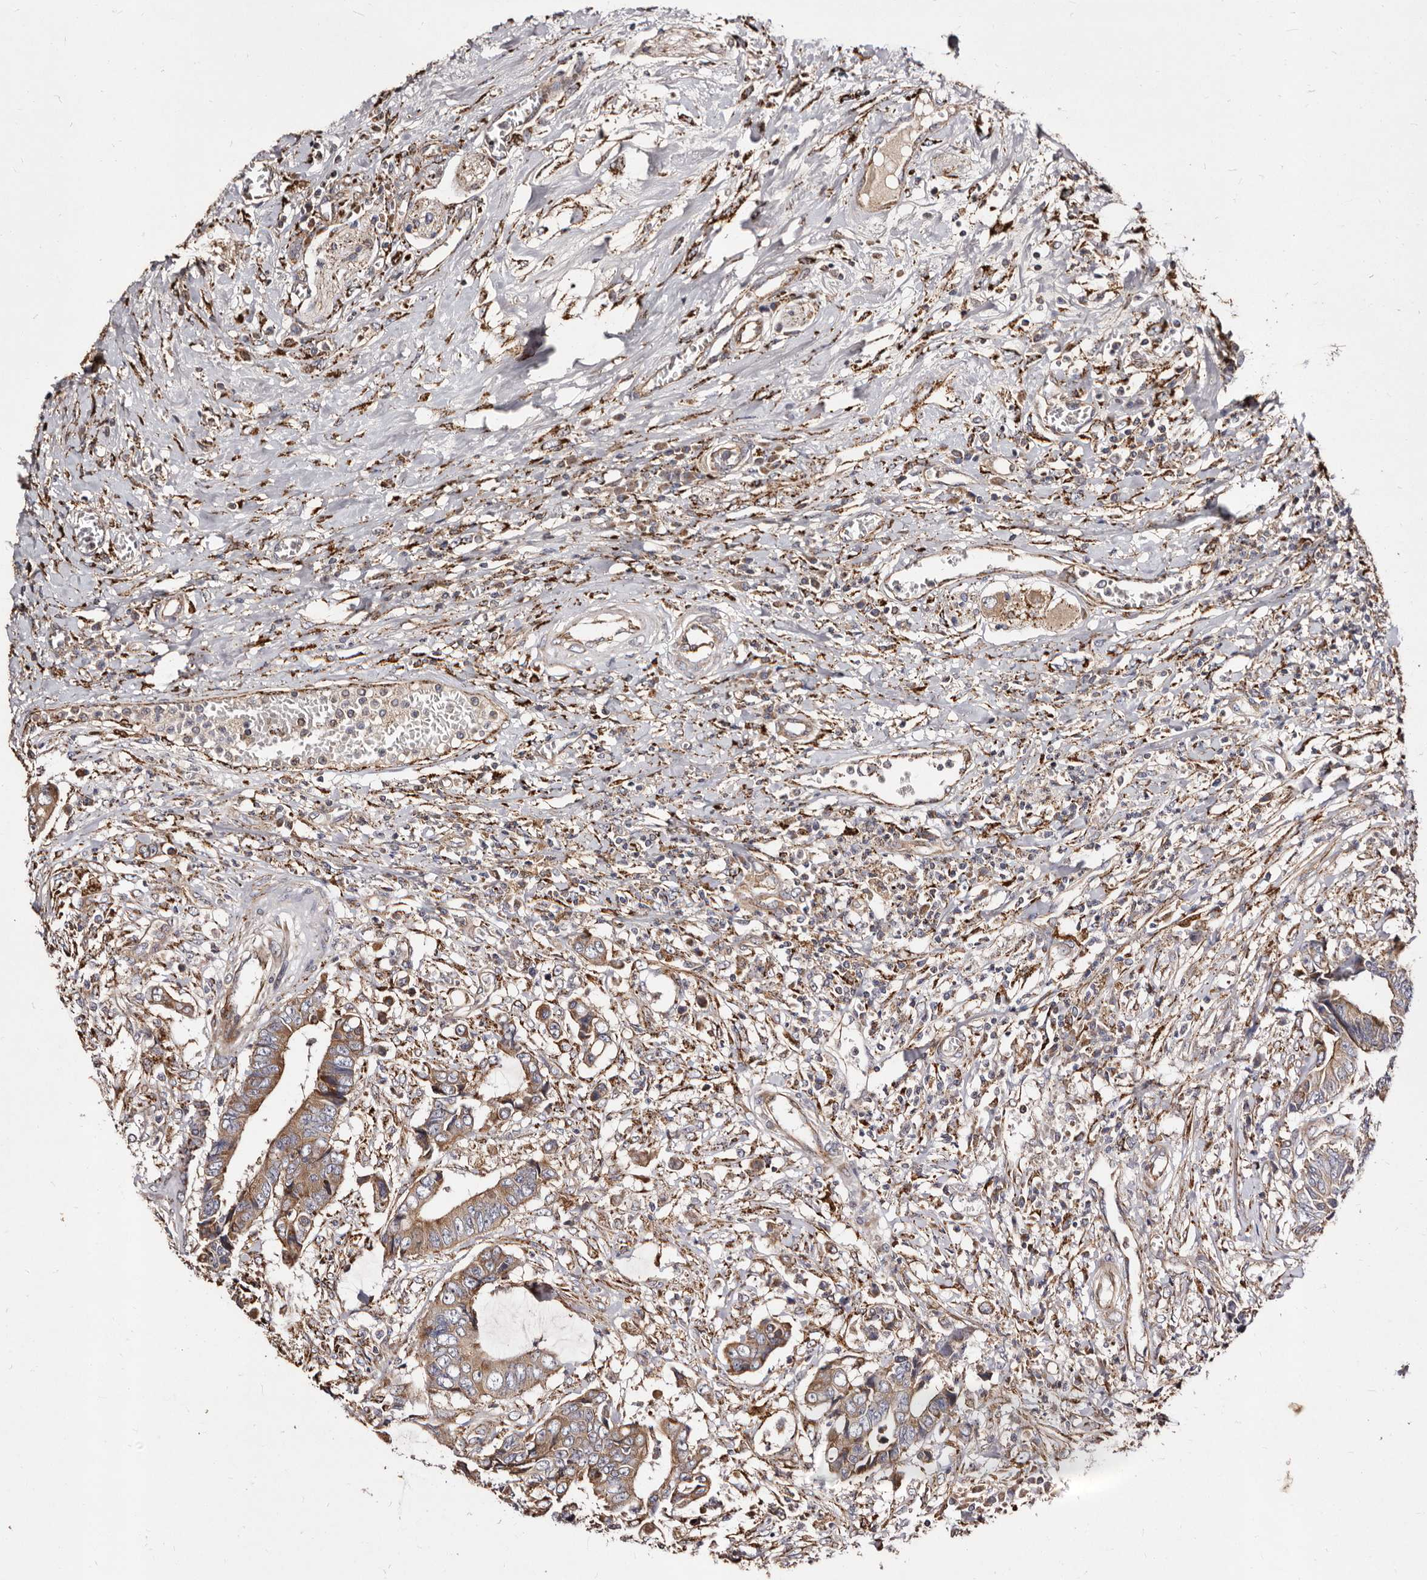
{"staining": {"intensity": "moderate", "quantity": ">75%", "location": "cytoplasmic/membranous"}, "tissue": "colorectal cancer", "cell_type": "Tumor cells", "image_type": "cancer", "snomed": [{"axis": "morphology", "description": "Adenocarcinoma, NOS"}, {"axis": "topography", "description": "Rectum"}], "caption": "Protein staining of adenocarcinoma (colorectal) tissue demonstrates moderate cytoplasmic/membranous positivity in about >75% of tumor cells.", "gene": "LUZP1", "patient": {"sex": "male", "age": 84}}